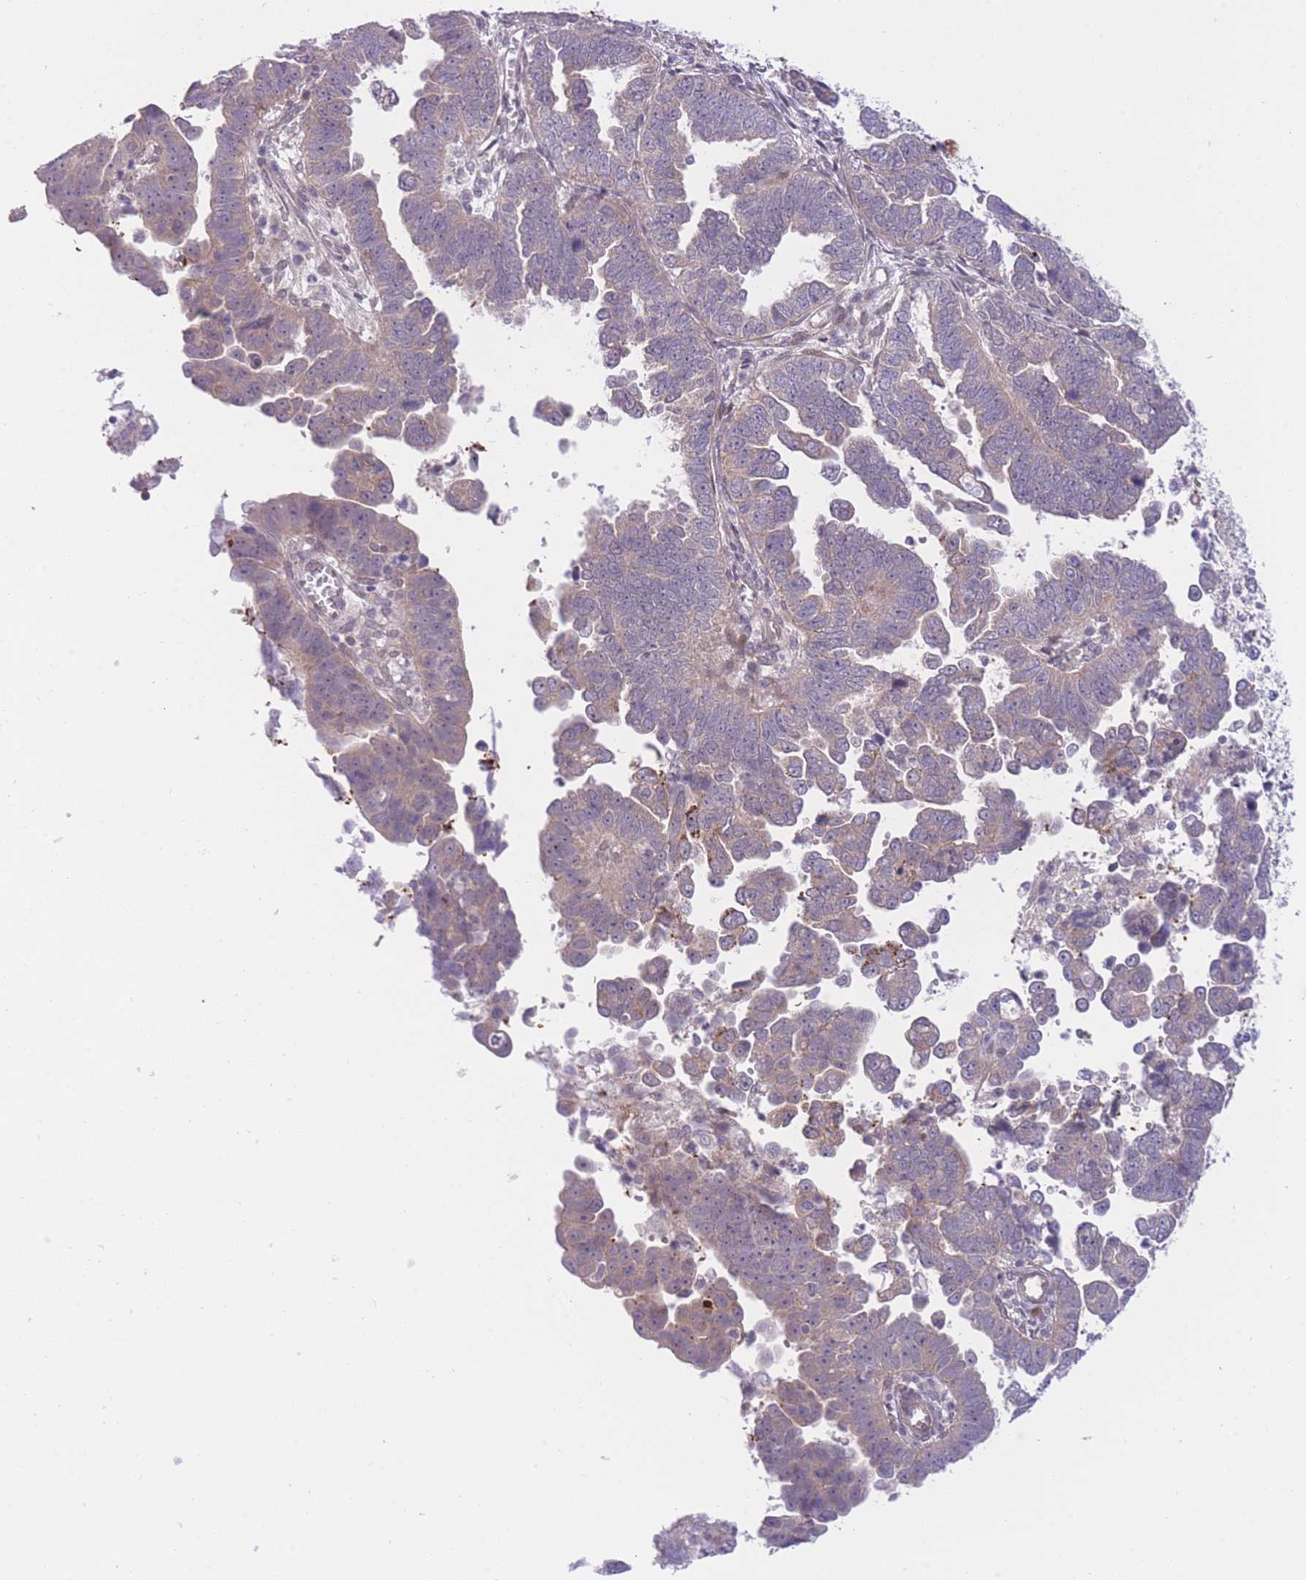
{"staining": {"intensity": "negative", "quantity": "none", "location": "none"}, "tissue": "endometrial cancer", "cell_type": "Tumor cells", "image_type": "cancer", "snomed": [{"axis": "morphology", "description": "Adenocarcinoma, NOS"}, {"axis": "topography", "description": "Endometrium"}], "caption": "An IHC micrograph of adenocarcinoma (endometrial) is shown. There is no staining in tumor cells of adenocarcinoma (endometrial).", "gene": "CDC25B", "patient": {"sex": "female", "age": 75}}